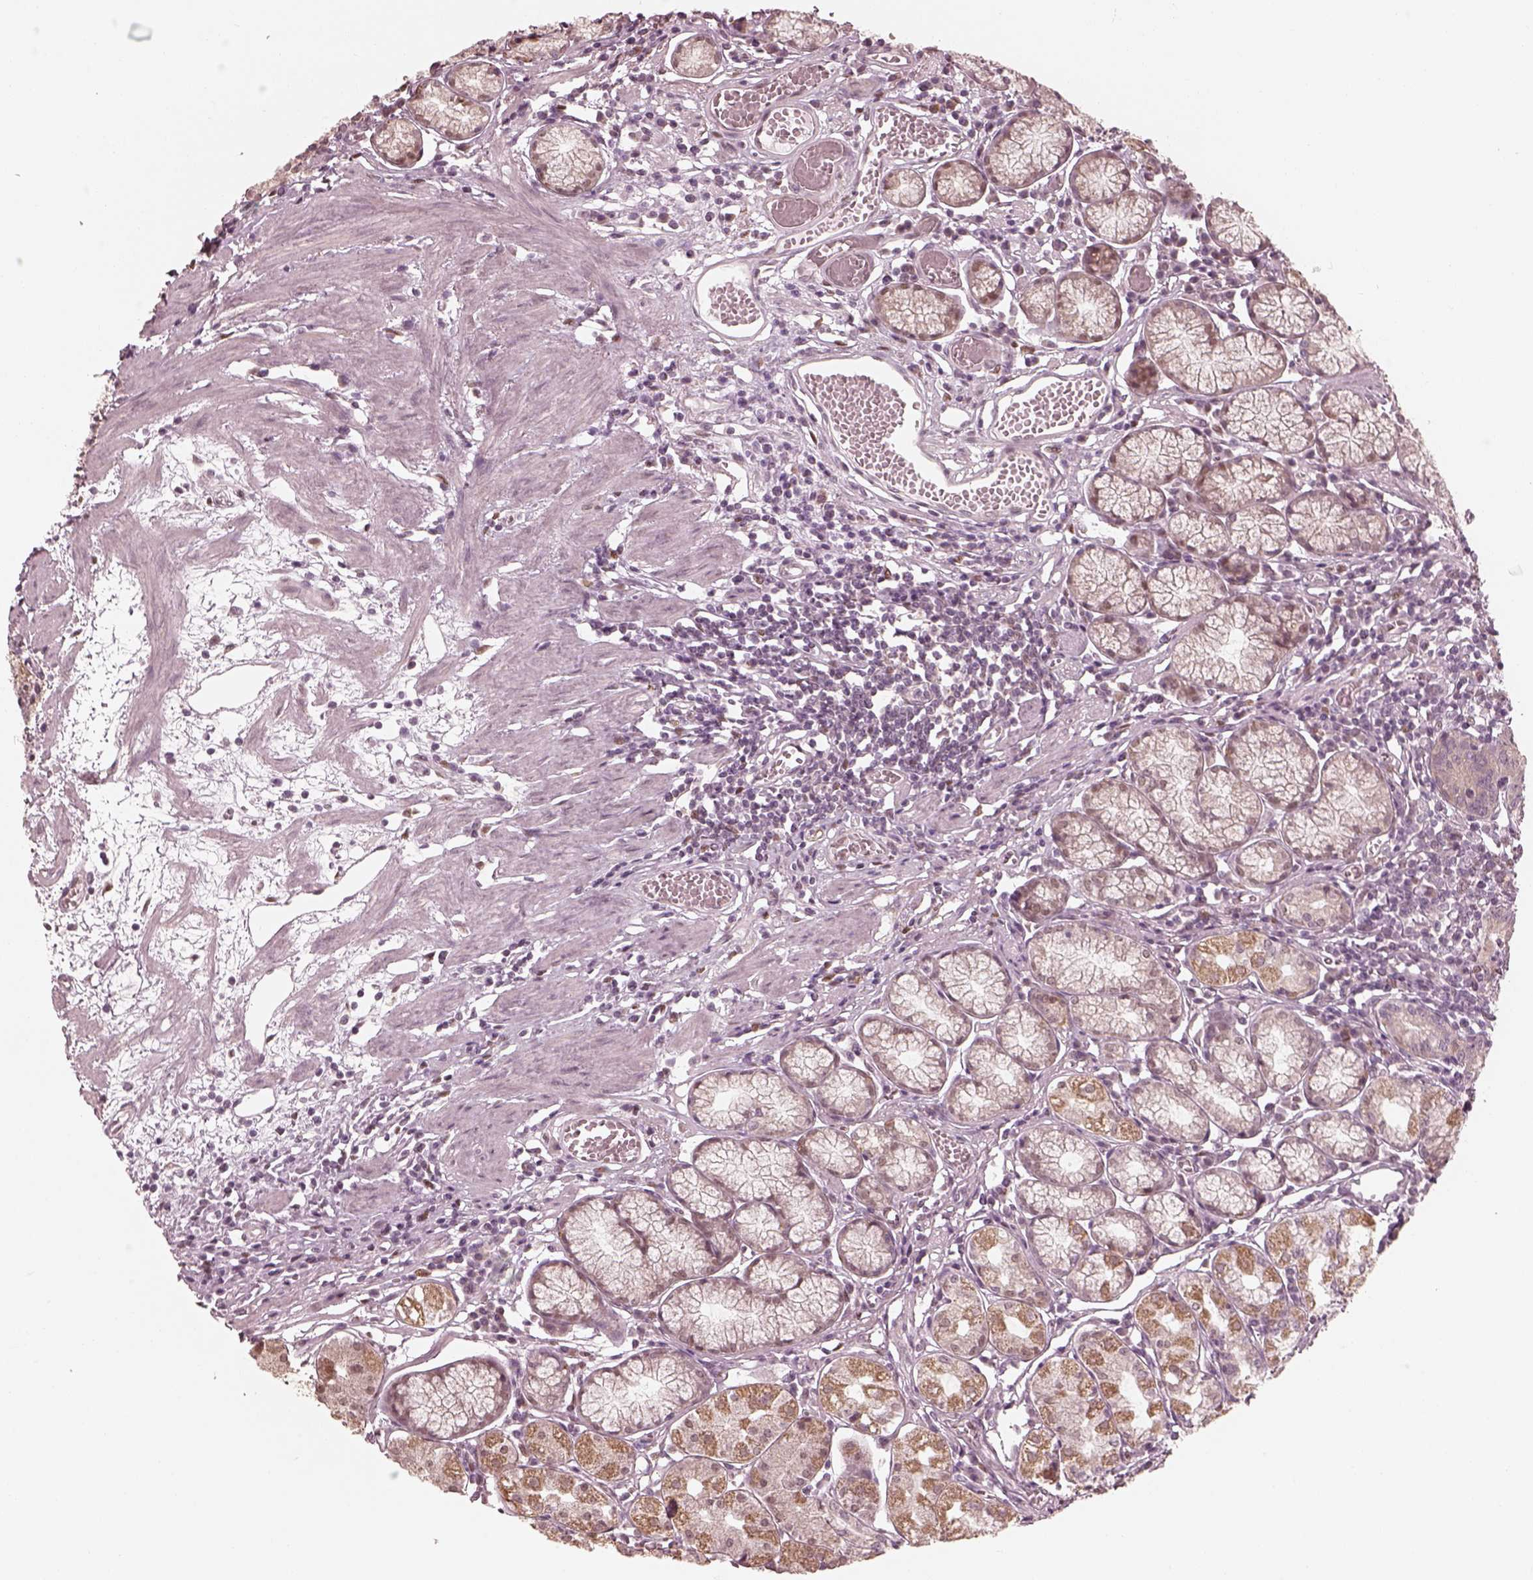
{"staining": {"intensity": "weak", "quantity": "<25%", "location": "cytoplasmic/membranous"}, "tissue": "stomach", "cell_type": "Glandular cells", "image_type": "normal", "snomed": [{"axis": "morphology", "description": "Normal tissue, NOS"}, {"axis": "topography", "description": "Stomach"}], "caption": "Immunohistochemical staining of normal stomach reveals no significant staining in glandular cells. (Stains: DAB (3,3'-diaminobenzidine) IHC with hematoxylin counter stain, Microscopy: brightfield microscopy at high magnification).", "gene": "IQCB1", "patient": {"sex": "male", "age": 55}}